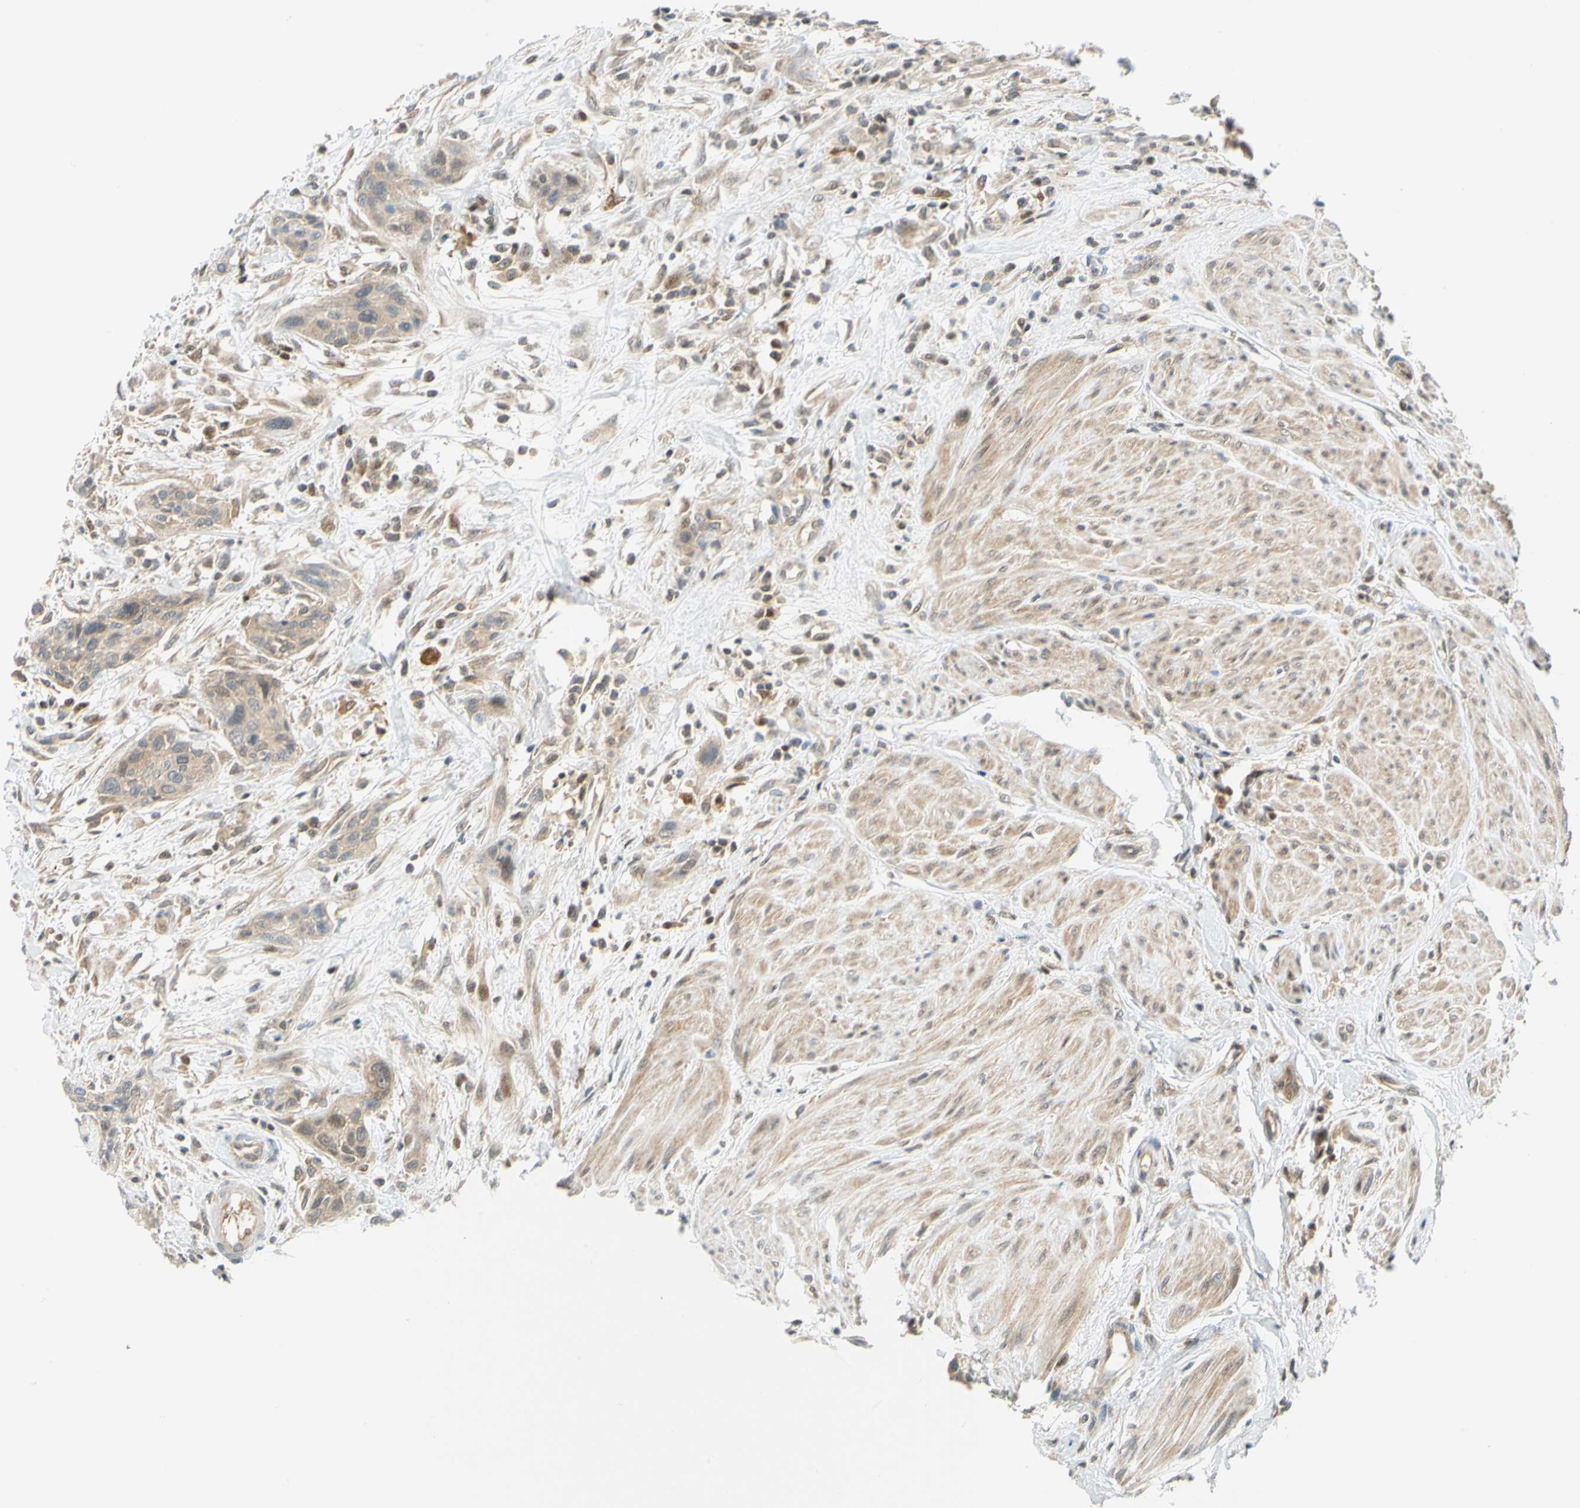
{"staining": {"intensity": "moderate", "quantity": ">75%", "location": "cytoplasmic/membranous"}, "tissue": "urothelial cancer", "cell_type": "Tumor cells", "image_type": "cancer", "snomed": [{"axis": "morphology", "description": "Urothelial carcinoma, High grade"}, {"axis": "topography", "description": "Urinary bladder"}], "caption": "IHC of urothelial cancer shows medium levels of moderate cytoplasmic/membranous staining in approximately >75% of tumor cells.", "gene": "MAPK9", "patient": {"sex": "male", "age": 35}}